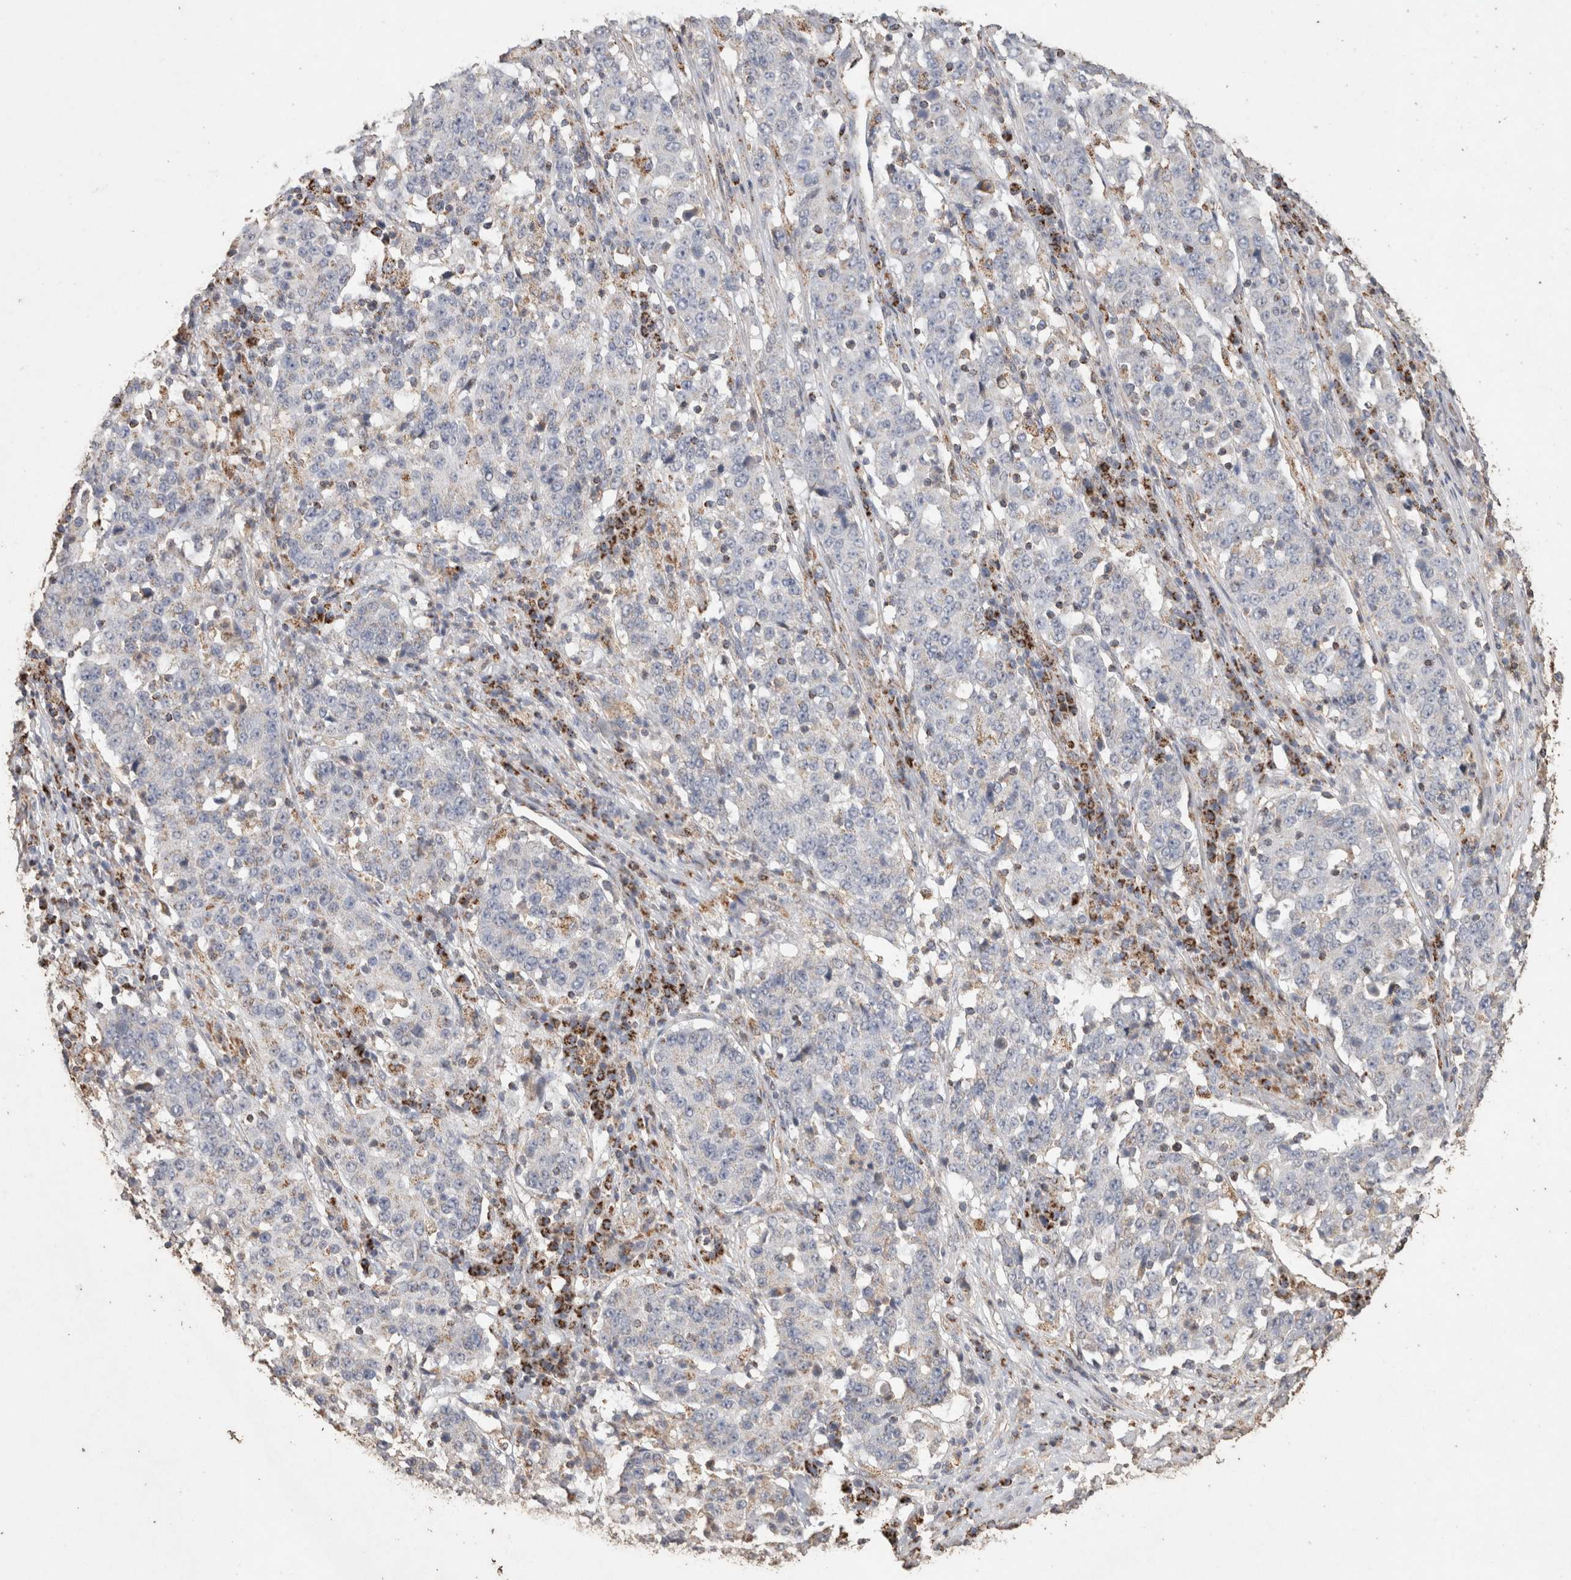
{"staining": {"intensity": "negative", "quantity": "none", "location": "none"}, "tissue": "stomach cancer", "cell_type": "Tumor cells", "image_type": "cancer", "snomed": [{"axis": "morphology", "description": "Adenocarcinoma, NOS"}, {"axis": "topography", "description": "Stomach"}], "caption": "Human stomach cancer stained for a protein using immunohistochemistry (IHC) displays no expression in tumor cells.", "gene": "ACADM", "patient": {"sex": "male", "age": 59}}